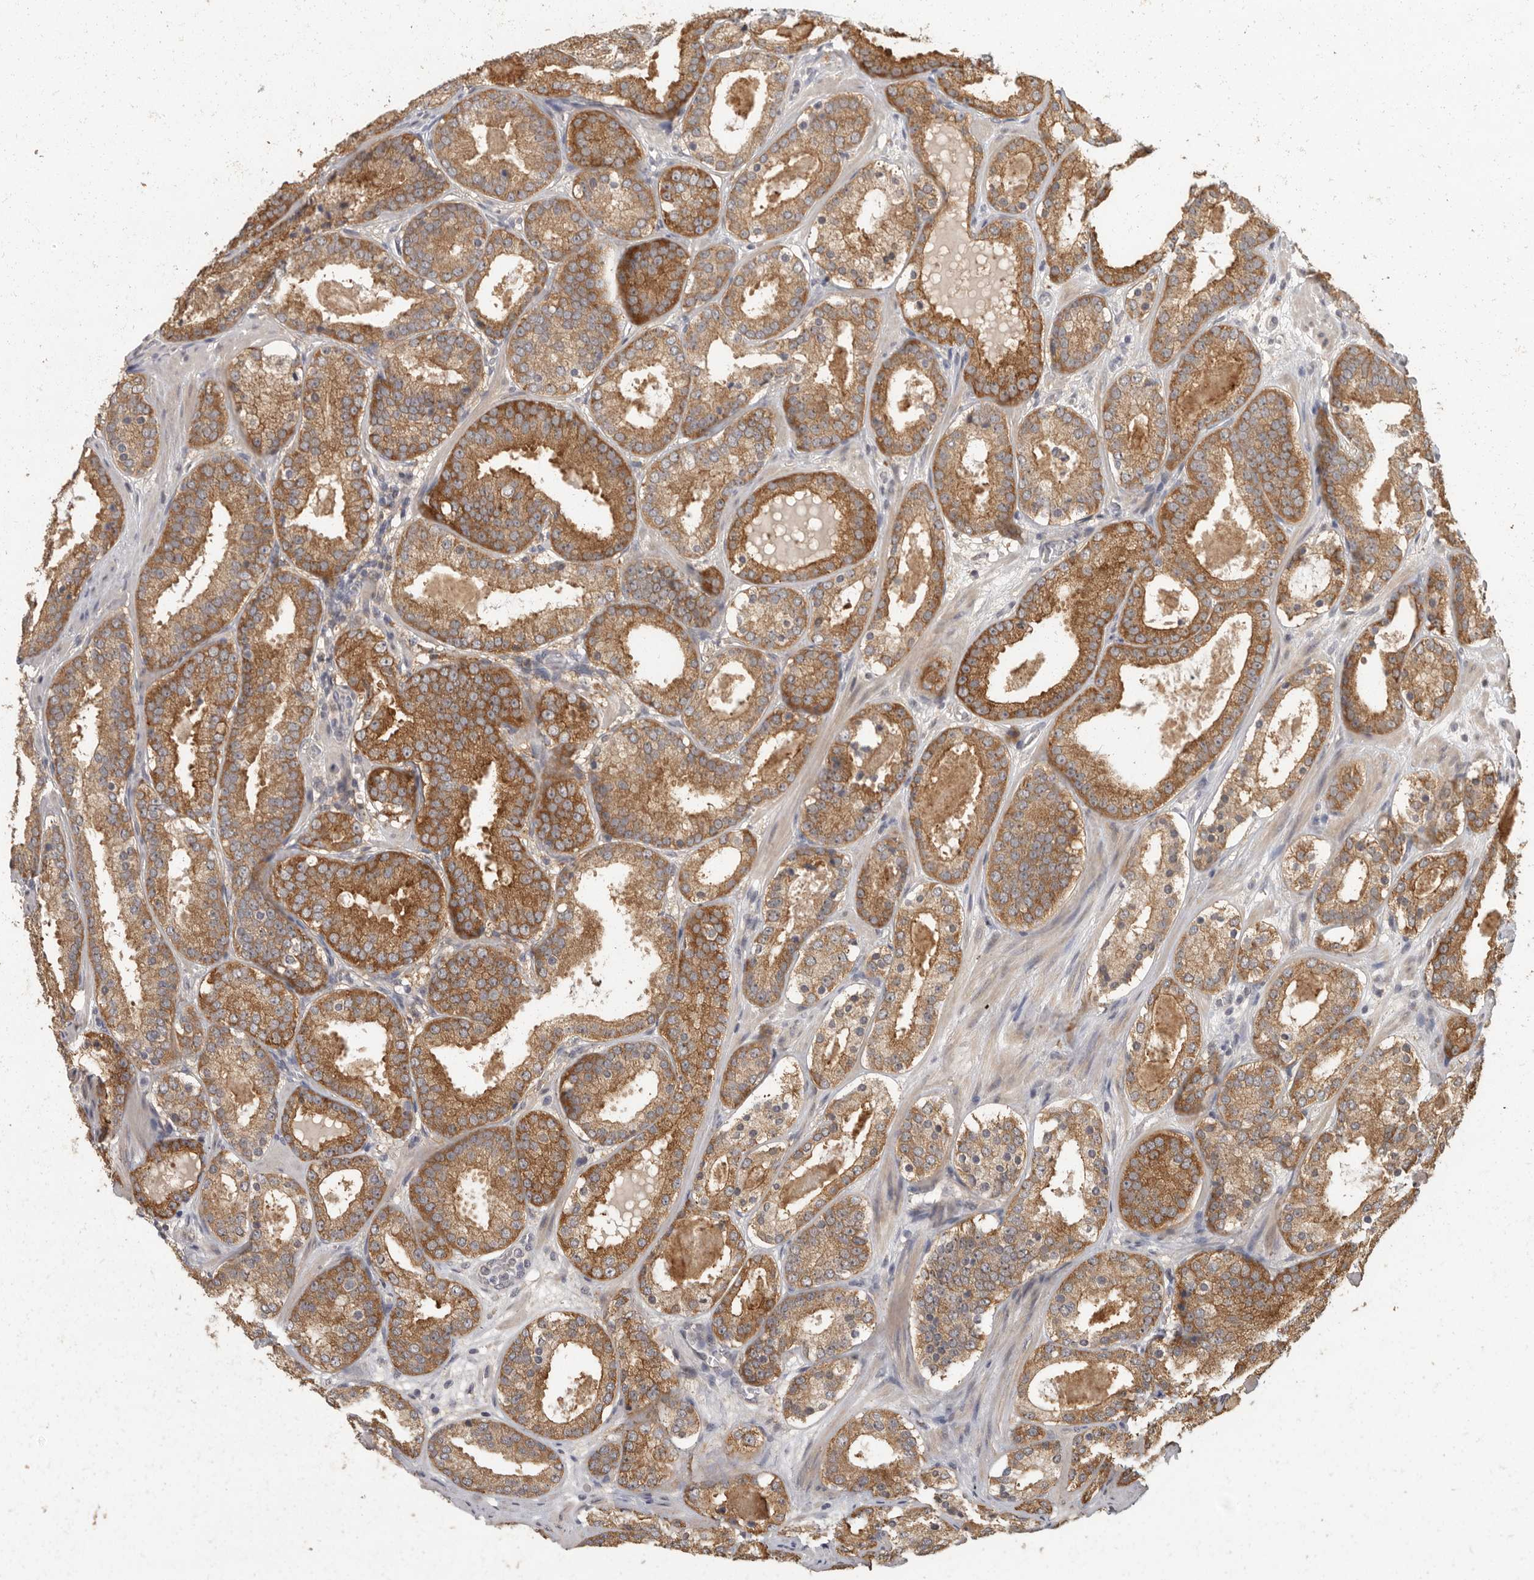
{"staining": {"intensity": "moderate", "quantity": ">75%", "location": "cytoplasmic/membranous"}, "tissue": "prostate cancer", "cell_type": "Tumor cells", "image_type": "cancer", "snomed": [{"axis": "morphology", "description": "Adenocarcinoma, Low grade"}, {"axis": "topography", "description": "Prostate"}], "caption": "Immunohistochemistry of prostate adenocarcinoma (low-grade) displays medium levels of moderate cytoplasmic/membranous expression in approximately >75% of tumor cells.", "gene": "BAIAP2", "patient": {"sex": "male", "age": 69}}